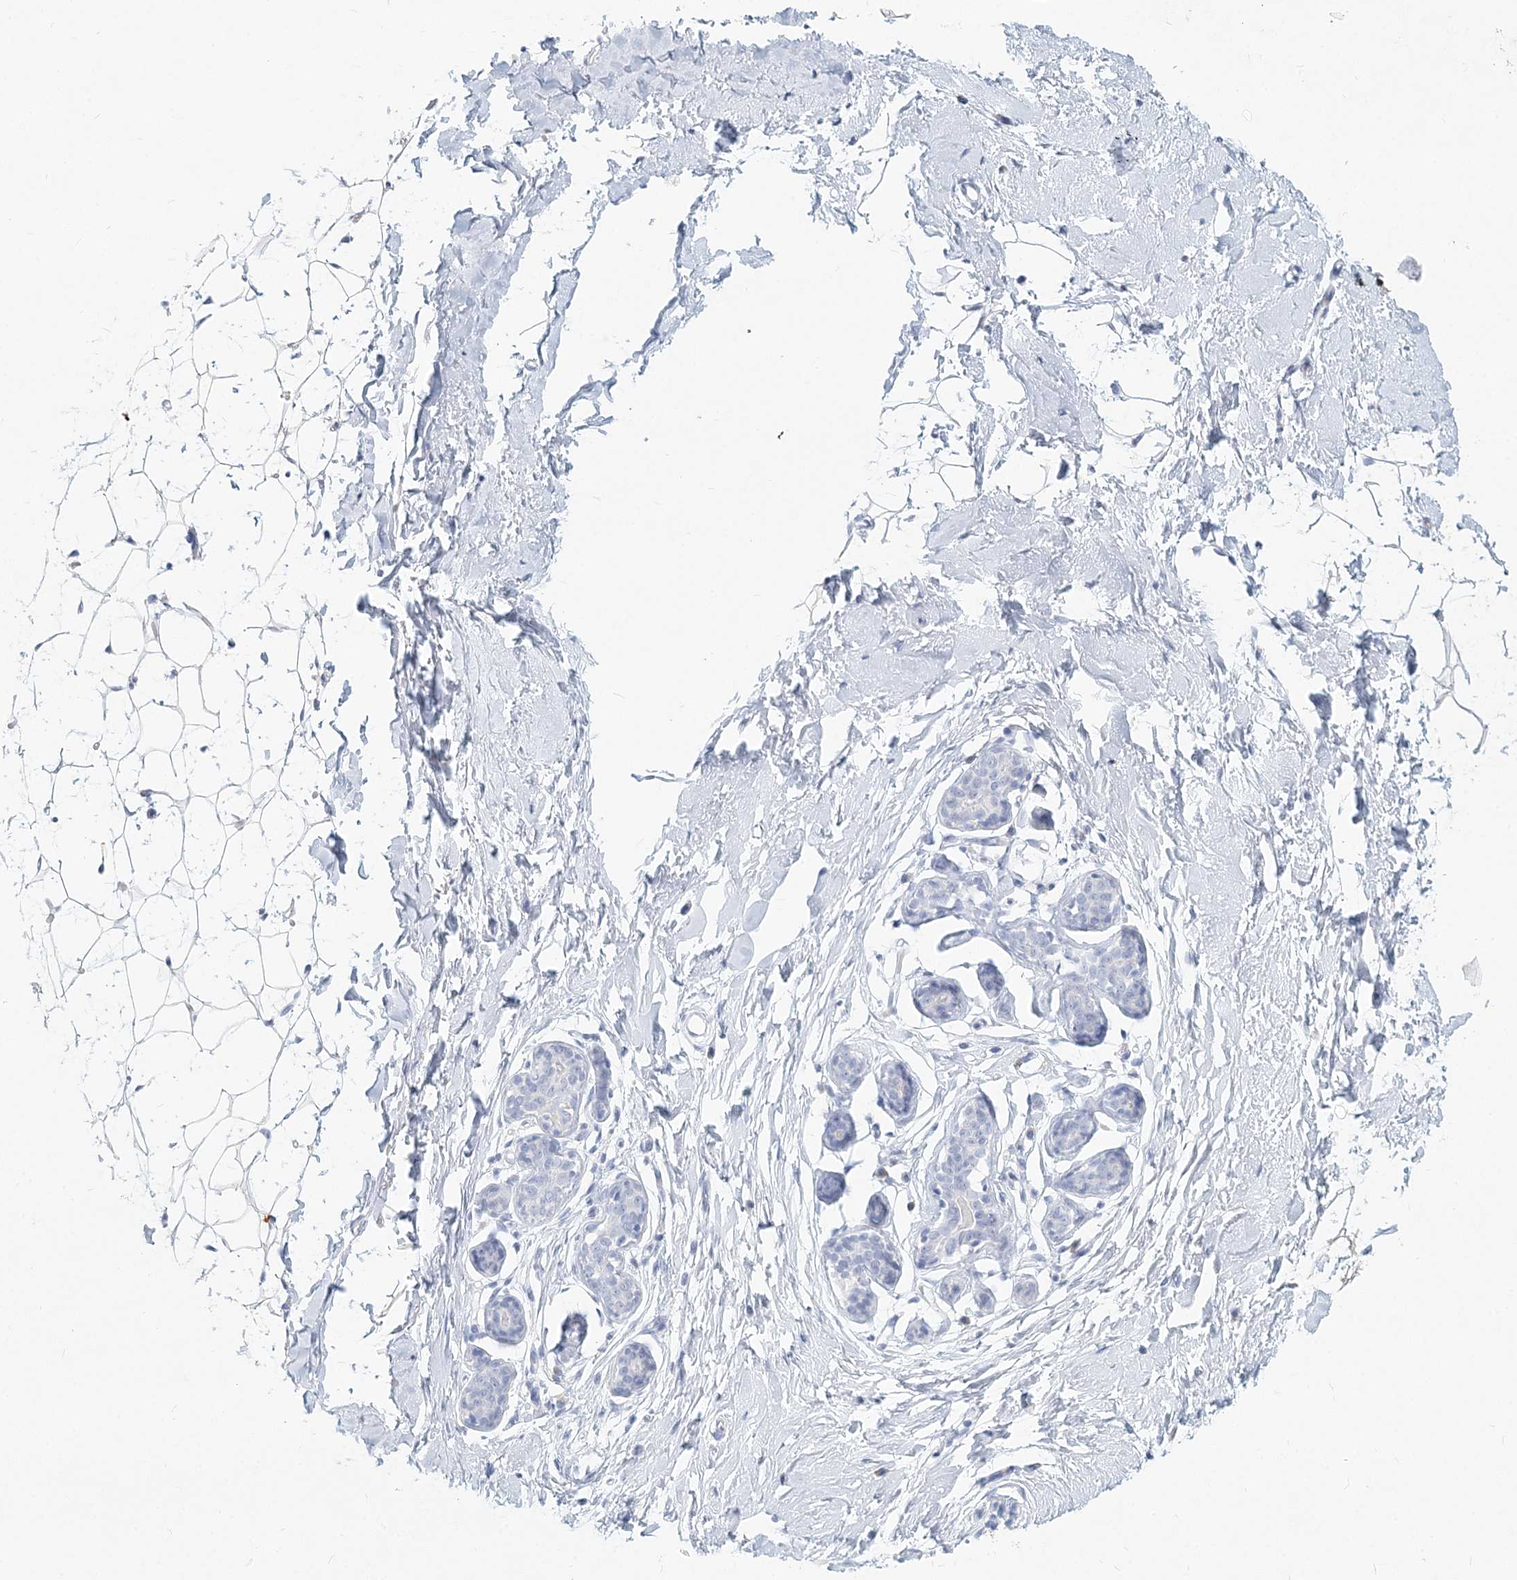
{"staining": {"intensity": "negative", "quantity": "none", "location": "none"}, "tissue": "adipose tissue", "cell_type": "Adipocytes", "image_type": "normal", "snomed": [{"axis": "morphology", "description": "Normal tissue, NOS"}, {"axis": "topography", "description": "Breast"}], "caption": "This is an IHC micrograph of normal adipose tissue. There is no staining in adipocytes.", "gene": "CSN1S1", "patient": {"sex": "female", "age": 23}}